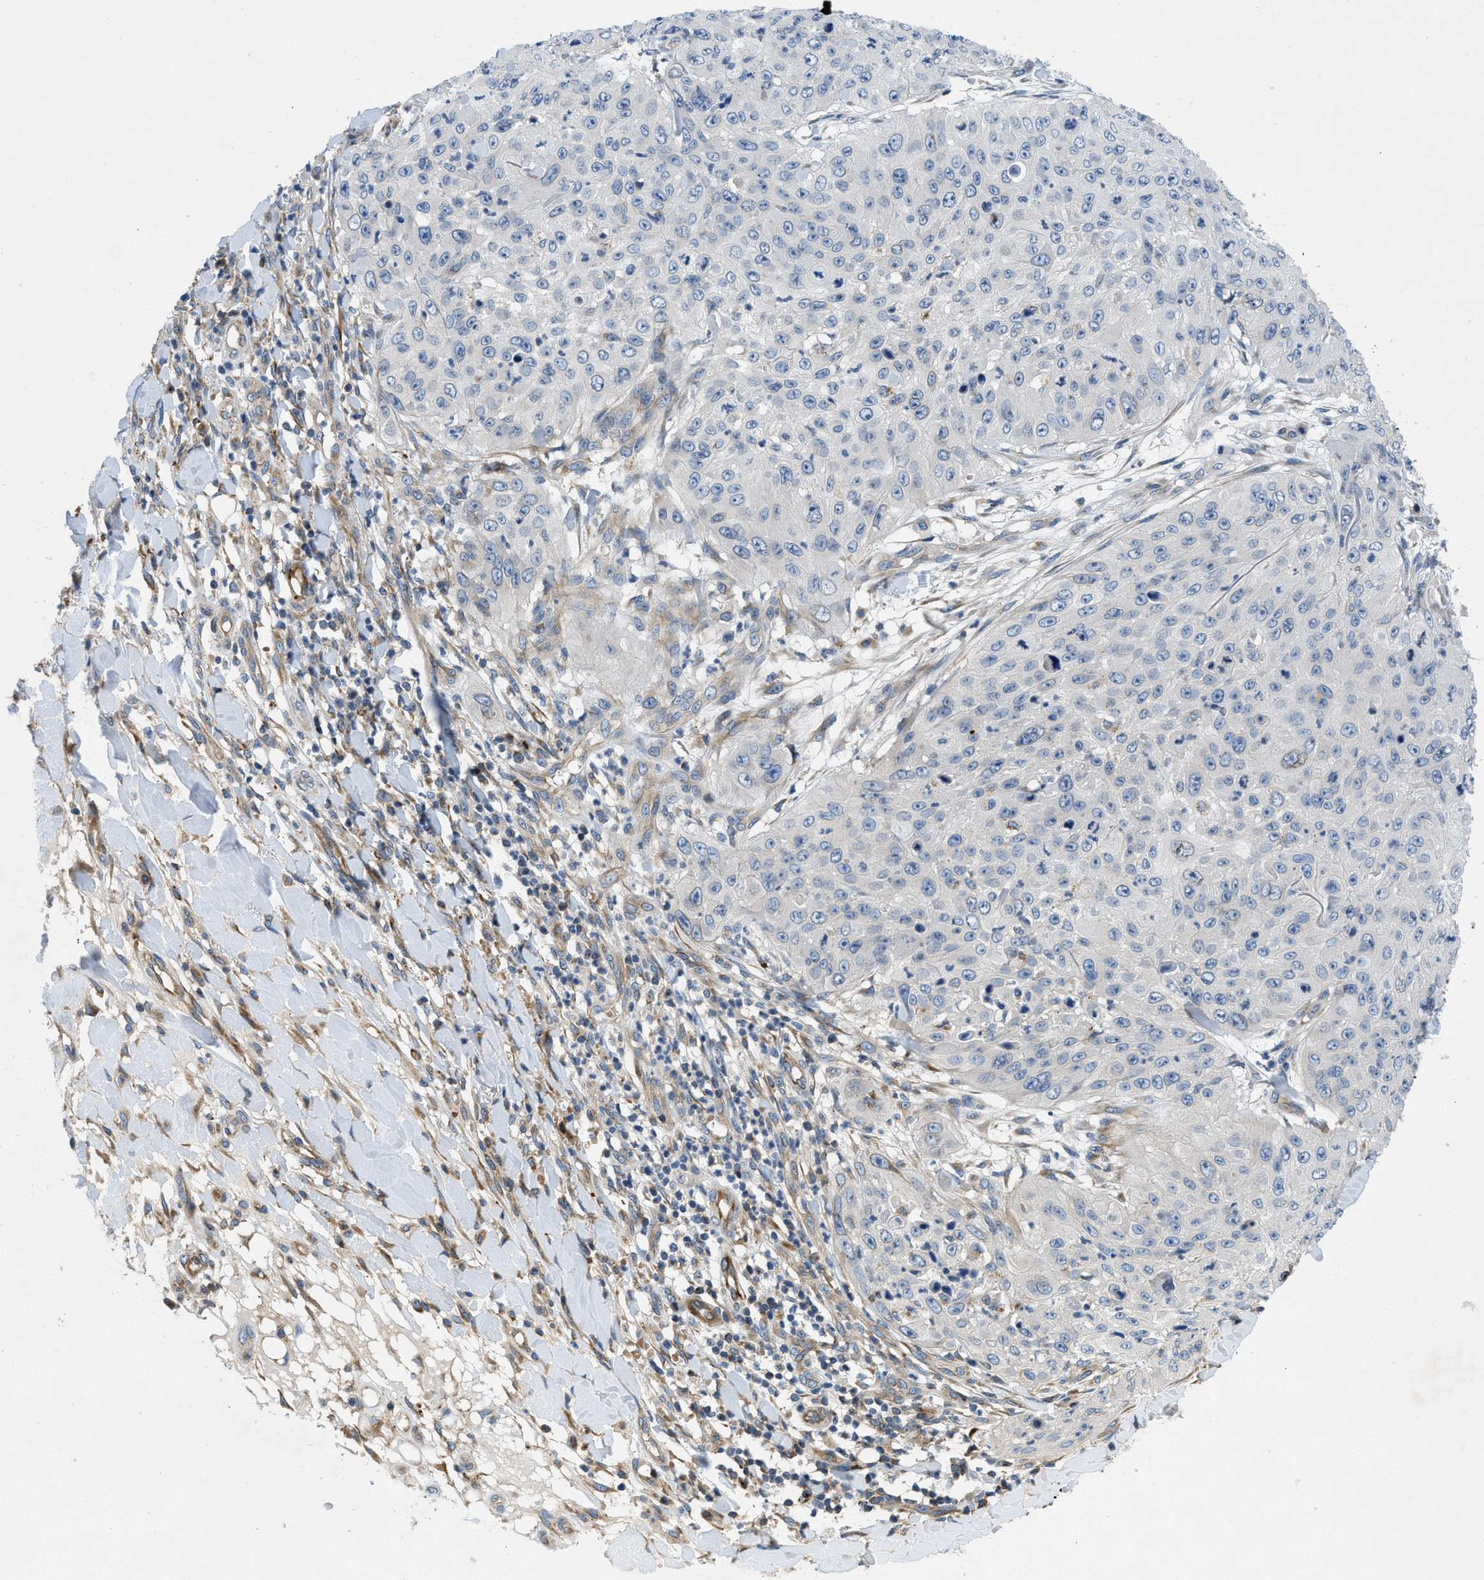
{"staining": {"intensity": "negative", "quantity": "none", "location": "none"}, "tissue": "skin cancer", "cell_type": "Tumor cells", "image_type": "cancer", "snomed": [{"axis": "morphology", "description": "Squamous cell carcinoma, NOS"}, {"axis": "topography", "description": "Skin"}], "caption": "IHC photomicrograph of neoplastic tissue: human skin cancer (squamous cell carcinoma) stained with DAB (3,3'-diaminobenzidine) exhibits no significant protein staining in tumor cells.", "gene": "TMEM248", "patient": {"sex": "female", "age": 80}}